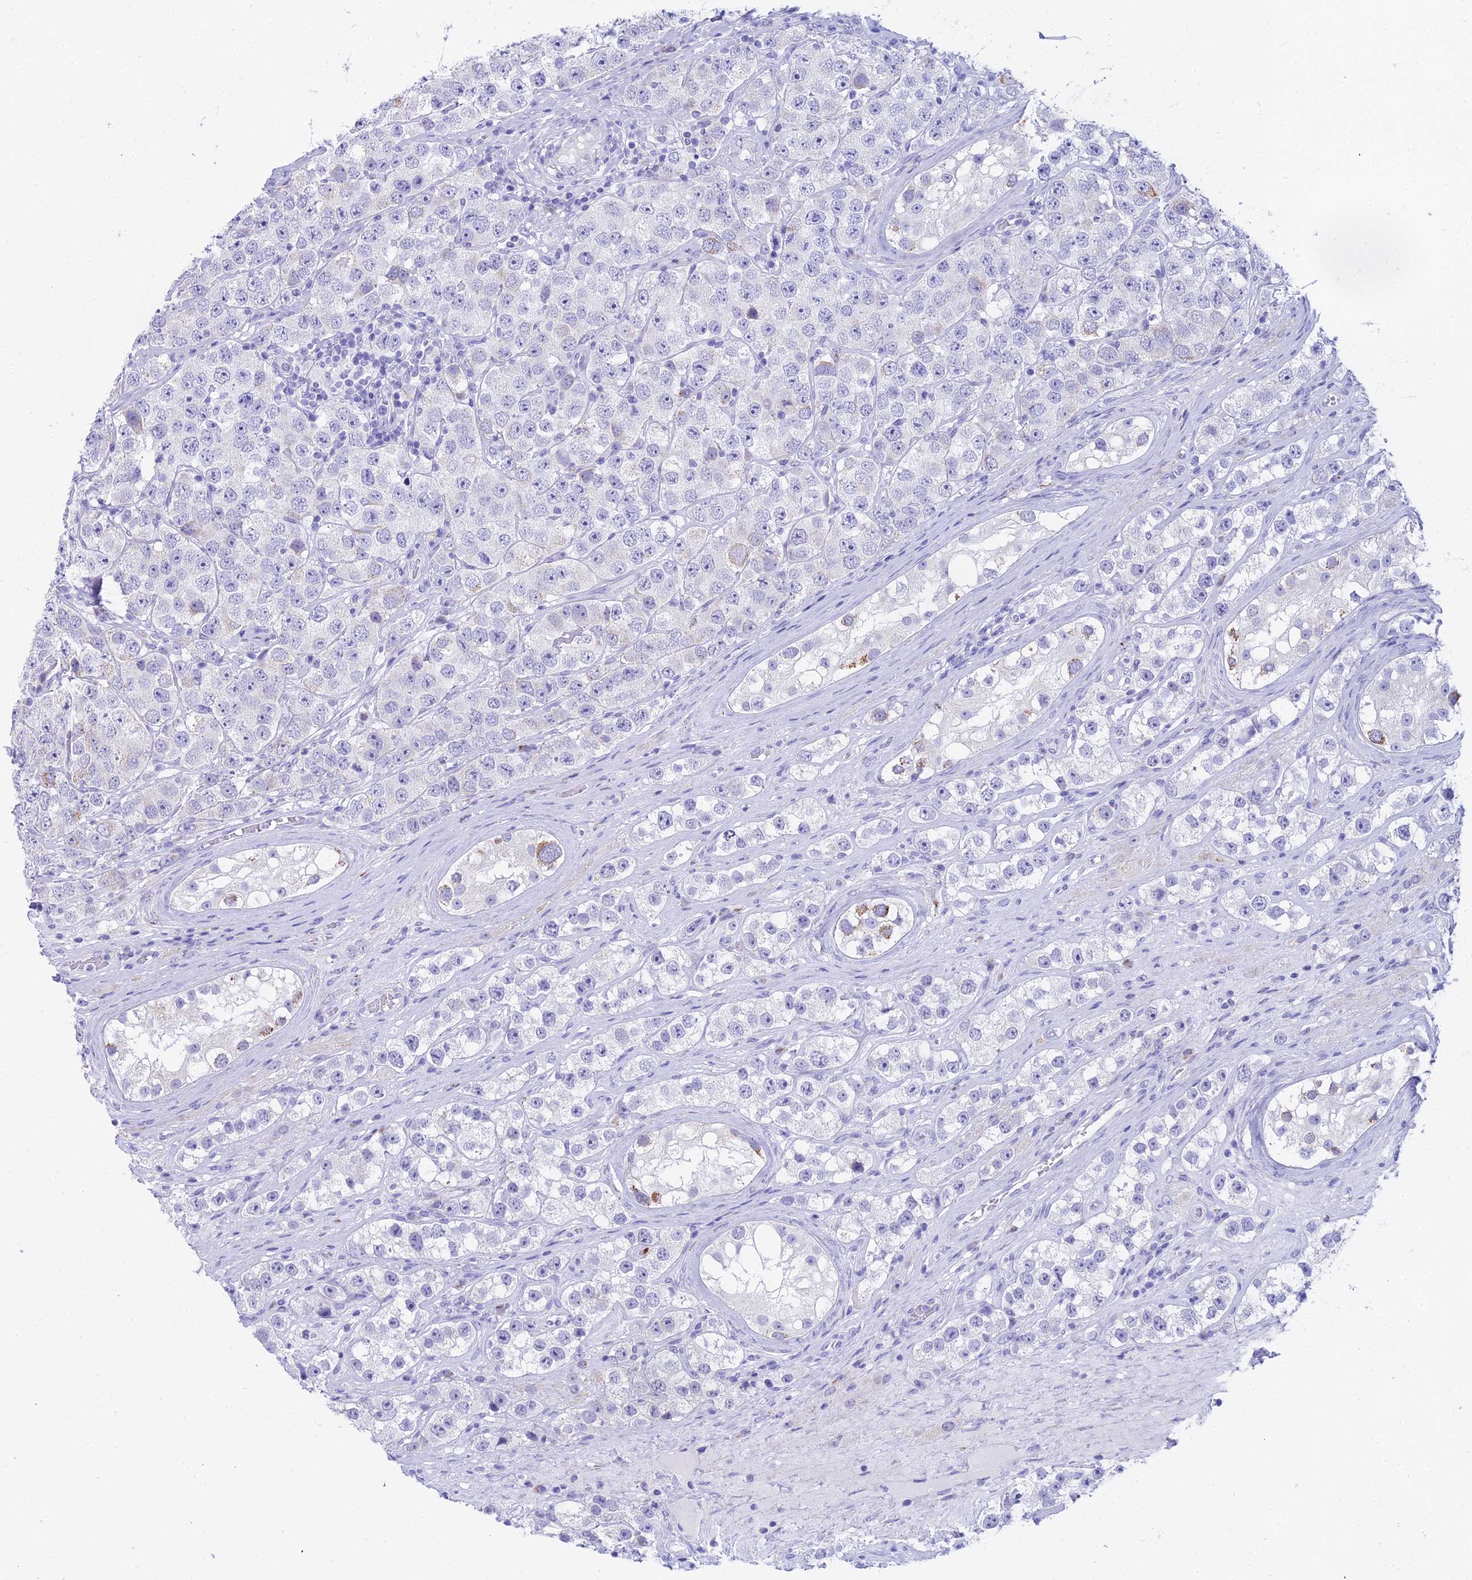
{"staining": {"intensity": "negative", "quantity": "none", "location": "none"}, "tissue": "testis cancer", "cell_type": "Tumor cells", "image_type": "cancer", "snomed": [{"axis": "morphology", "description": "Seminoma, NOS"}, {"axis": "topography", "description": "Testis"}], "caption": "Histopathology image shows no protein expression in tumor cells of testis cancer (seminoma) tissue.", "gene": "CGB2", "patient": {"sex": "male", "age": 28}}